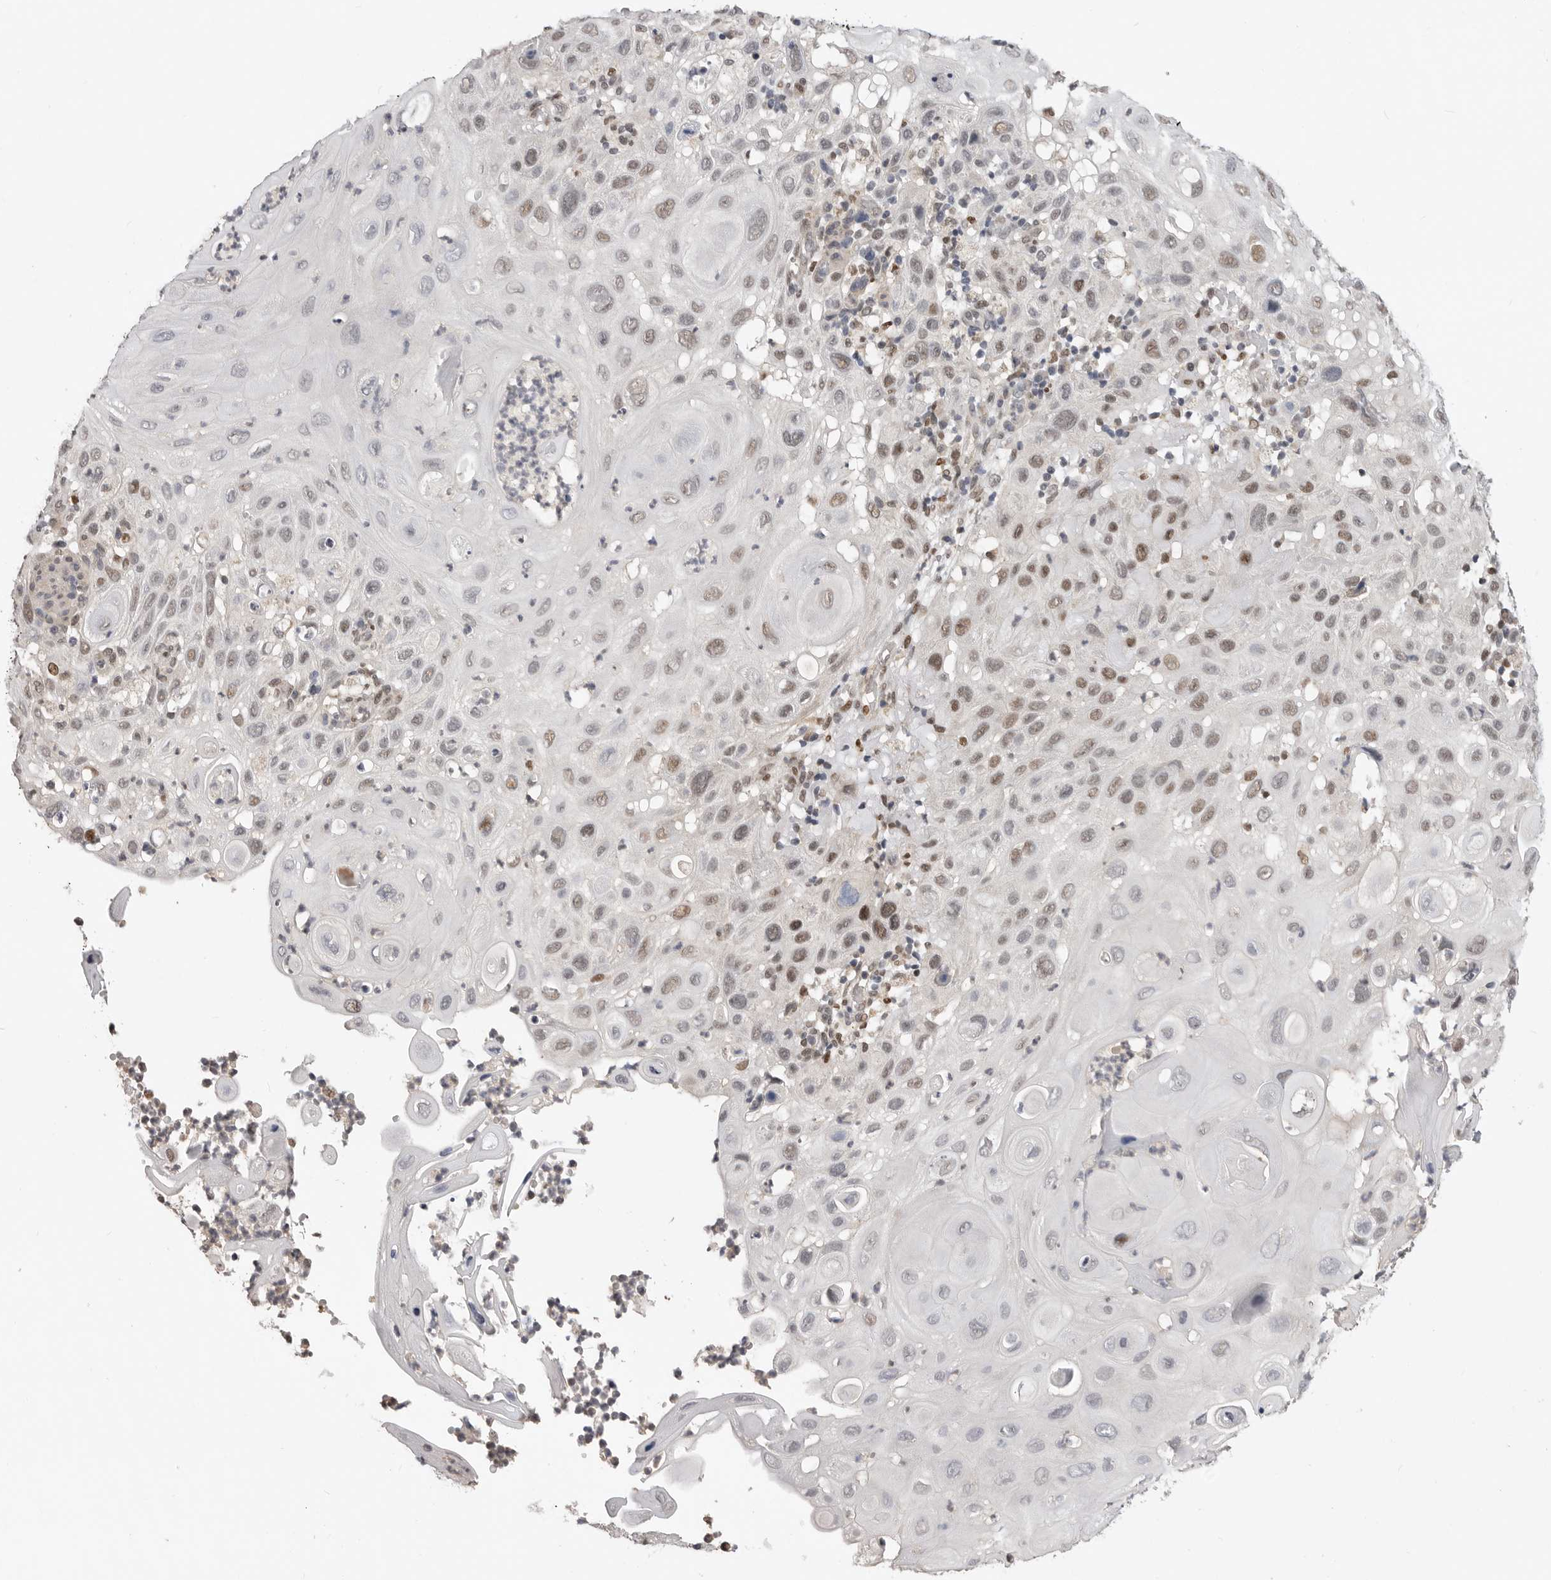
{"staining": {"intensity": "moderate", "quantity": "25%-75%", "location": "nuclear"}, "tissue": "skin cancer", "cell_type": "Tumor cells", "image_type": "cancer", "snomed": [{"axis": "morphology", "description": "Normal tissue, NOS"}, {"axis": "morphology", "description": "Squamous cell carcinoma, NOS"}, {"axis": "topography", "description": "Skin"}], "caption": "A brown stain highlights moderate nuclear expression of a protein in human skin cancer (squamous cell carcinoma) tumor cells. (Brightfield microscopy of DAB IHC at high magnification).", "gene": "SMARCC1", "patient": {"sex": "female", "age": 96}}